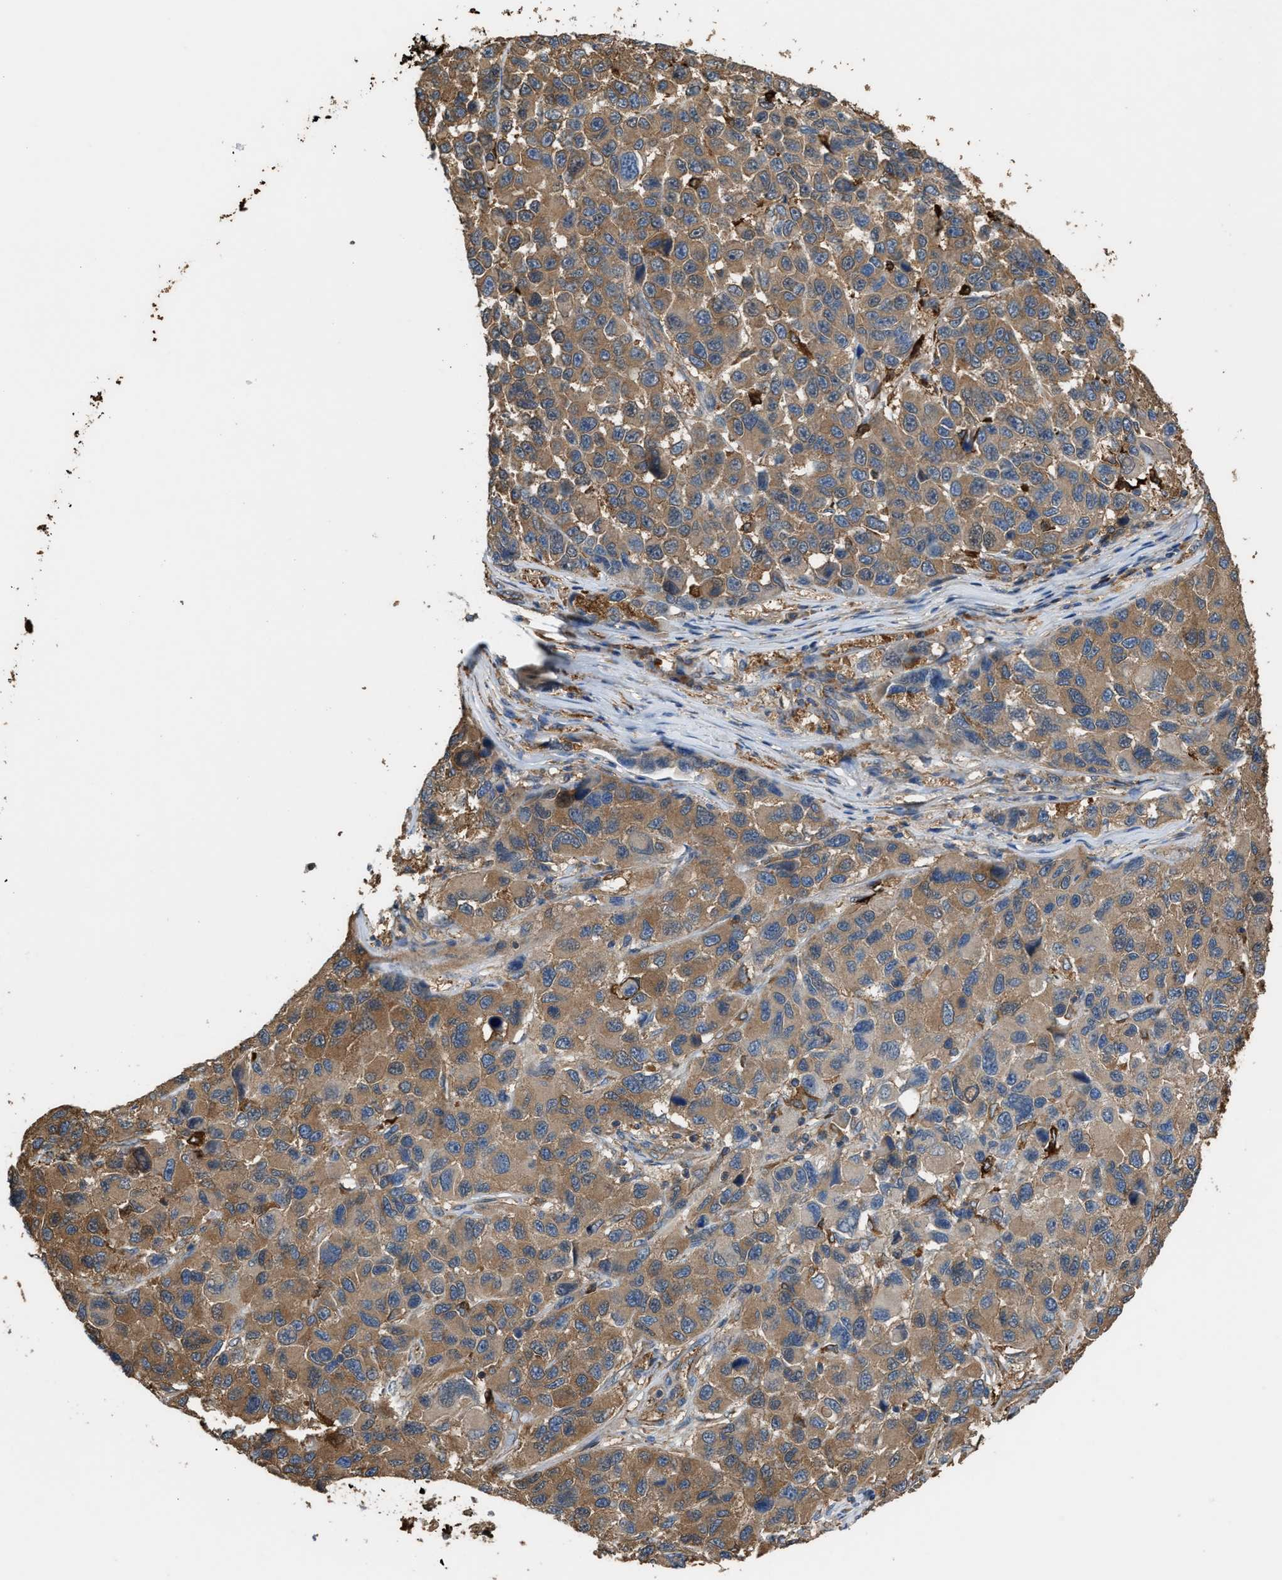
{"staining": {"intensity": "moderate", "quantity": ">75%", "location": "cytoplasmic/membranous"}, "tissue": "melanoma", "cell_type": "Tumor cells", "image_type": "cancer", "snomed": [{"axis": "morphology", "description": "Malignant melanoma, NOS"}, {"axis": "topography", "description": "Skin"}], "caption": "This image displays immunohistochemistry (IHC) staining of human melanoma, with medium moderate cytoplasmic/membranous expression in about >75% of tumor cells.", "gene": "ATIC", "patient": {"sex": "male", "age": 53}}